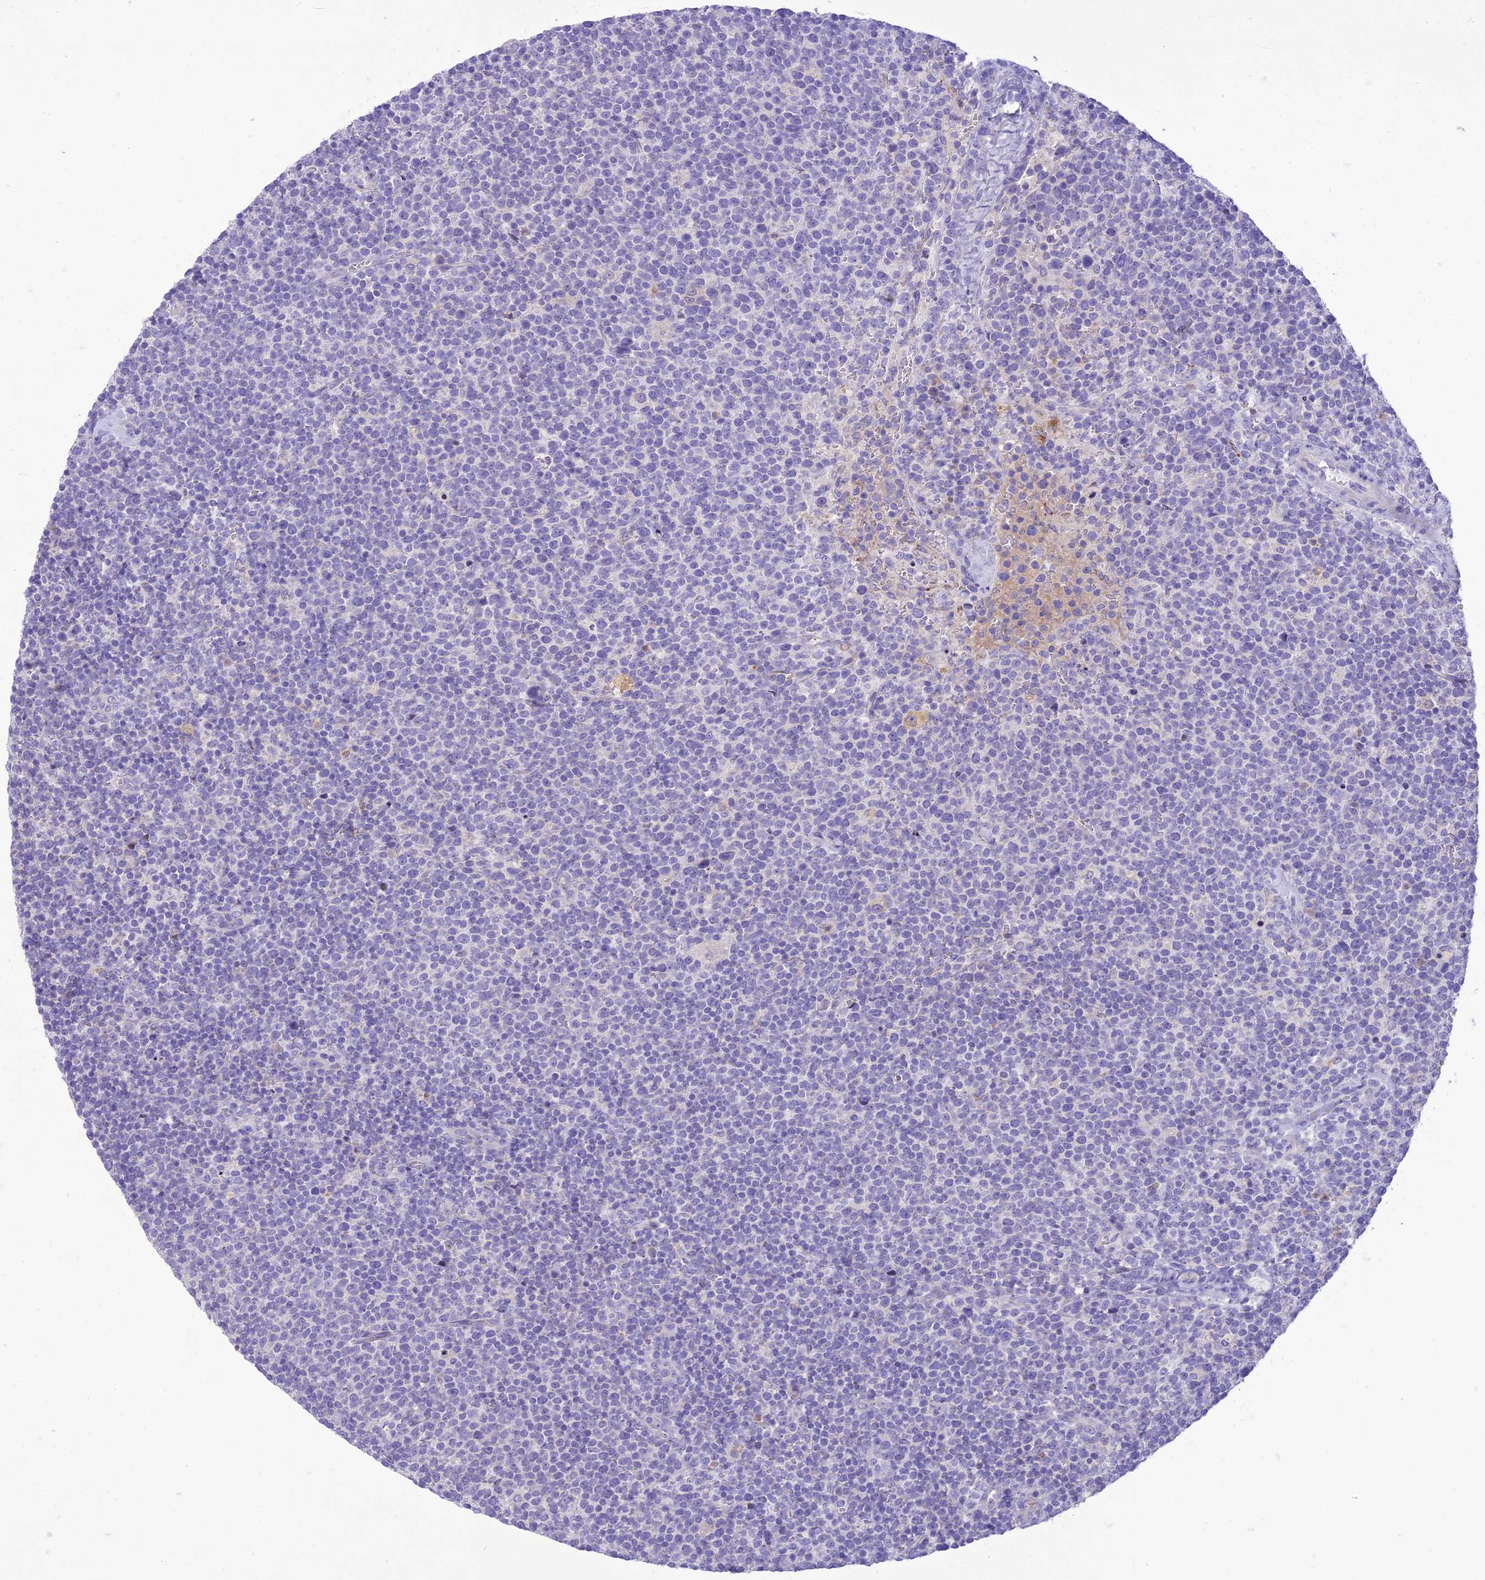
{"staining": {"intensity": "negative", "quantity": "none", "location": "none"}, "tissue": "lymphoma", "cell_type": "Tumor cells", "image_type": "cancer", "snomed": [{"axis": "morphology", "description": "Malignant lymphoma, non-Hodgkin's type, High grade"}, {"axis": "topography", "description": "Lymph node"}], "caption": "The histopathology image displays no staining of tumor cells in high-grade malignant lymphoma, non-Hodgkin's type. (DAB immunohistochemistry, high magnification).", "gene": "SLC13A5", "patient": {"sex": "male", "age": 61}}